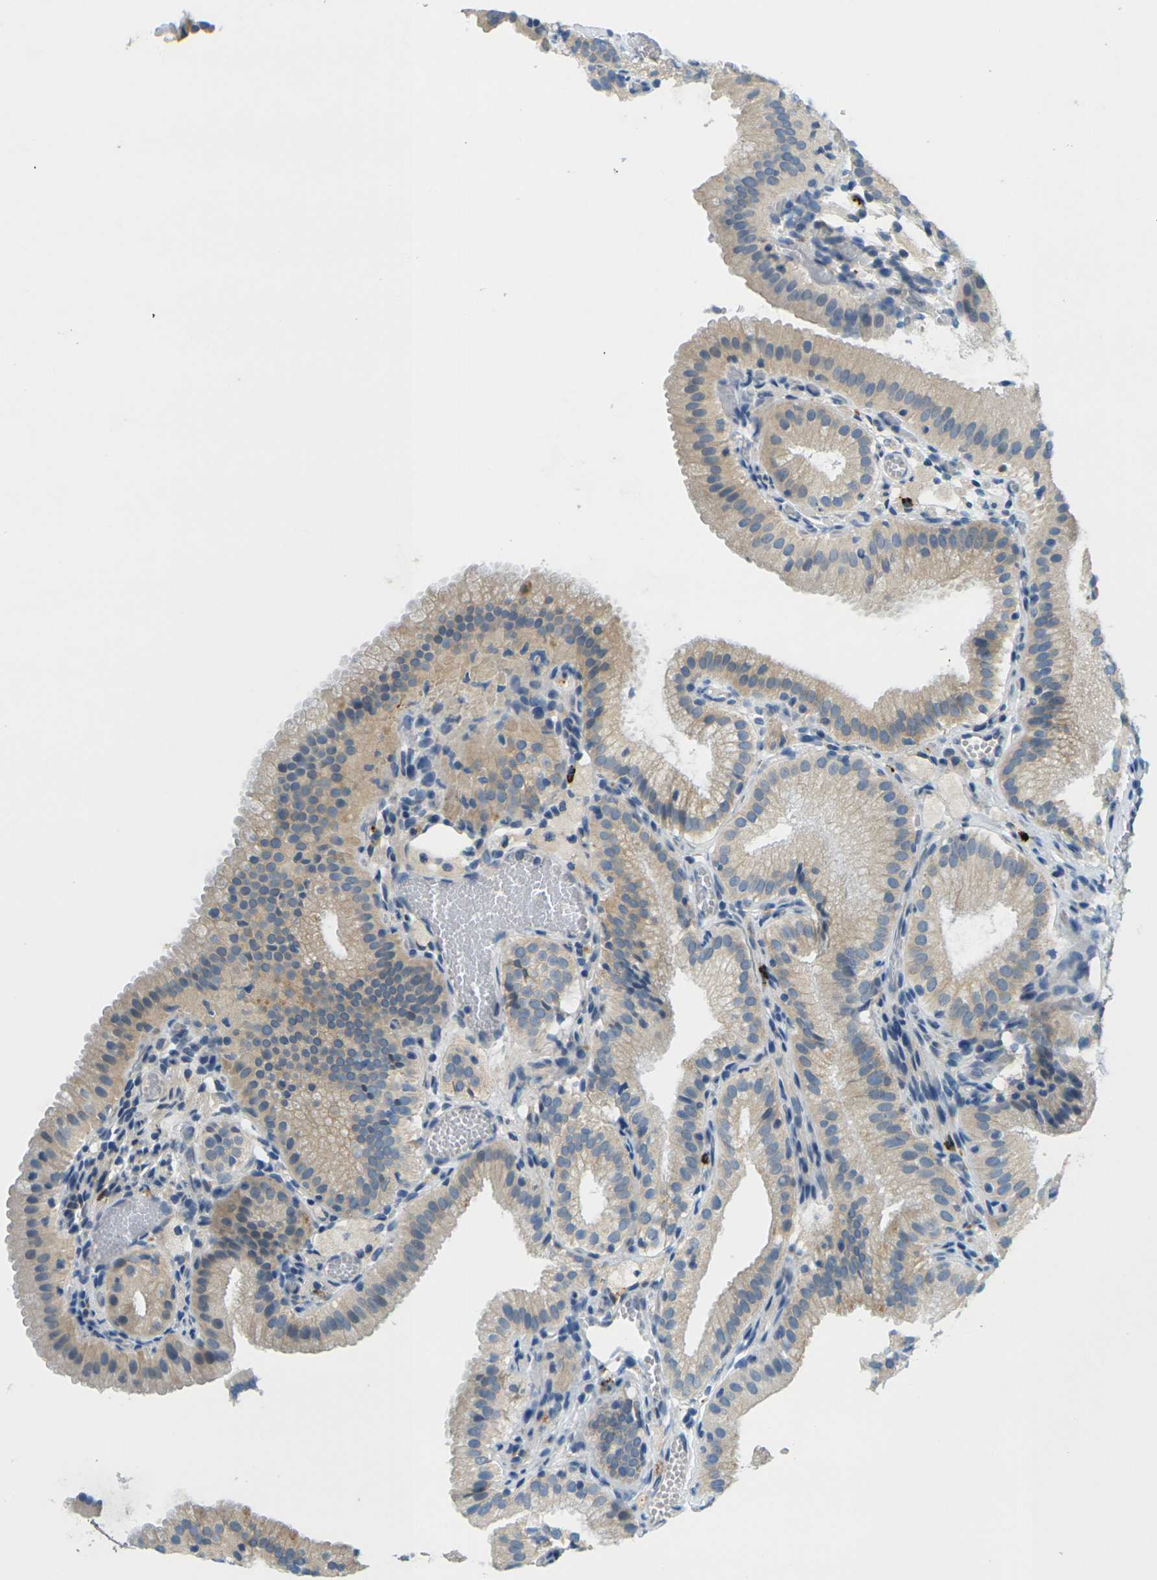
{"staining": {"intensity": "weak", "quantity": "25%-75%", "location": "cytoplasmic/membranous"}, "tissue": "gallbladder", "cell_type": "Glandular cells", "image_type": "normal", "snomed": [{"axis": "morphology", "description": "Normal tissue, NOS"}, {"axis": "topography", "description": "Gallbladder"}], "caption": "About 25%-75% of glandular cells in normal human gallbladder reveal weak cytoplasmic/membranous protein staining as visualized by brown immunohistochemical staining.", "gene": "CYP2C8", "patient": {"sex": "male", "age": 54}}